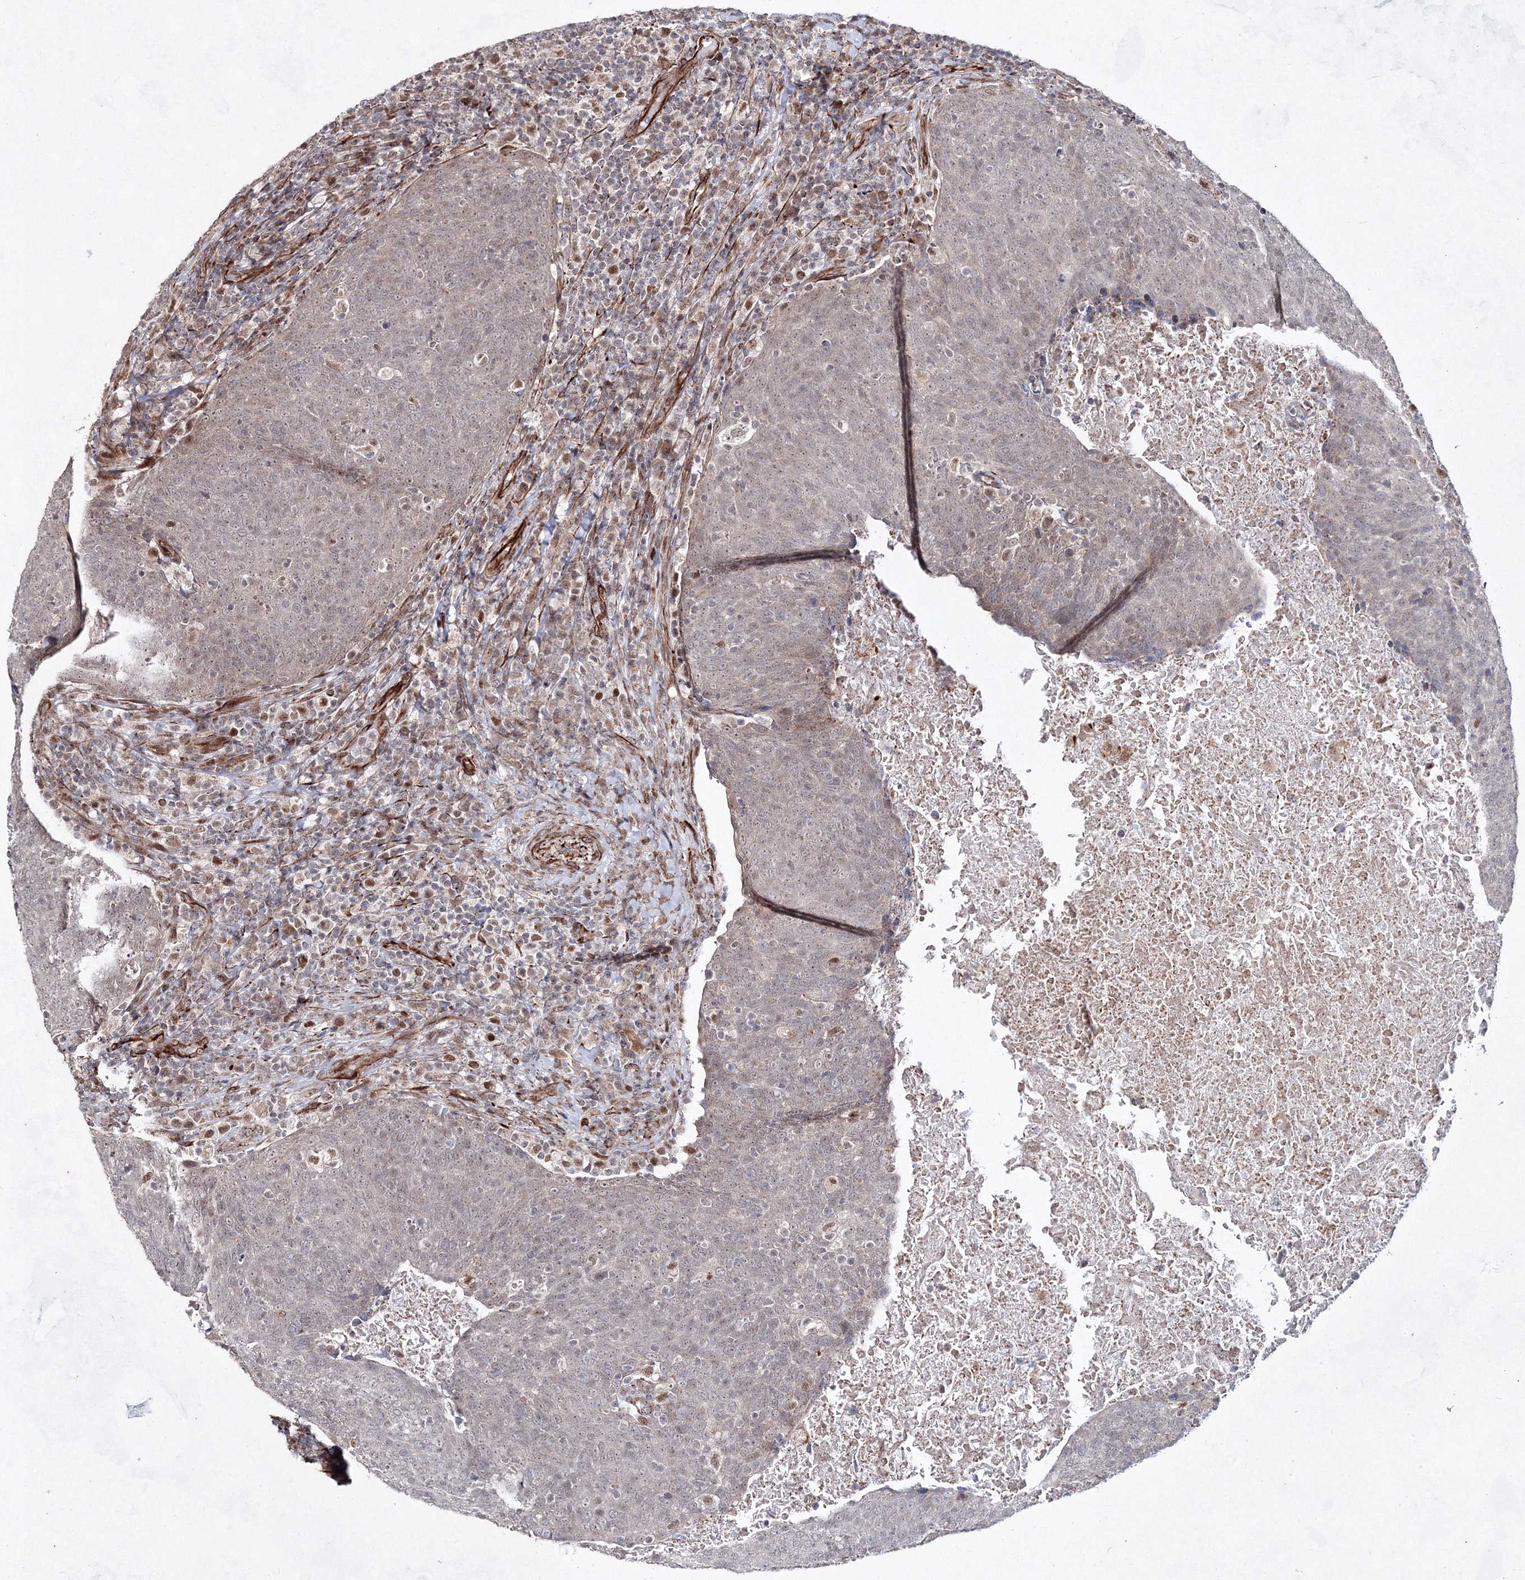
{"staining": {"intensity": "weak", "quantity": "<25%", "location": "nuclear"}, "tissue": "head and neck cancer", "cell_type": "Tumor cells", "image_type": "cancer", "snomed": [{"axis": "morphology", "description": "Squamous cell carcinoma, NOS"}, {"axis": "morphology", "description": "Squamous cell carcinoma, metastatic, NOS"}, {"axis": "topography", "description": "Lymph node"}, {"axis": "topography", "description": "Head-Neck"}], "caption": "Tumor cells are negative for protein expression in human squamous cell carcinoma (head and neck).", "gene": "SNIP1", "patient": {"sex": "male", "age": 62}}